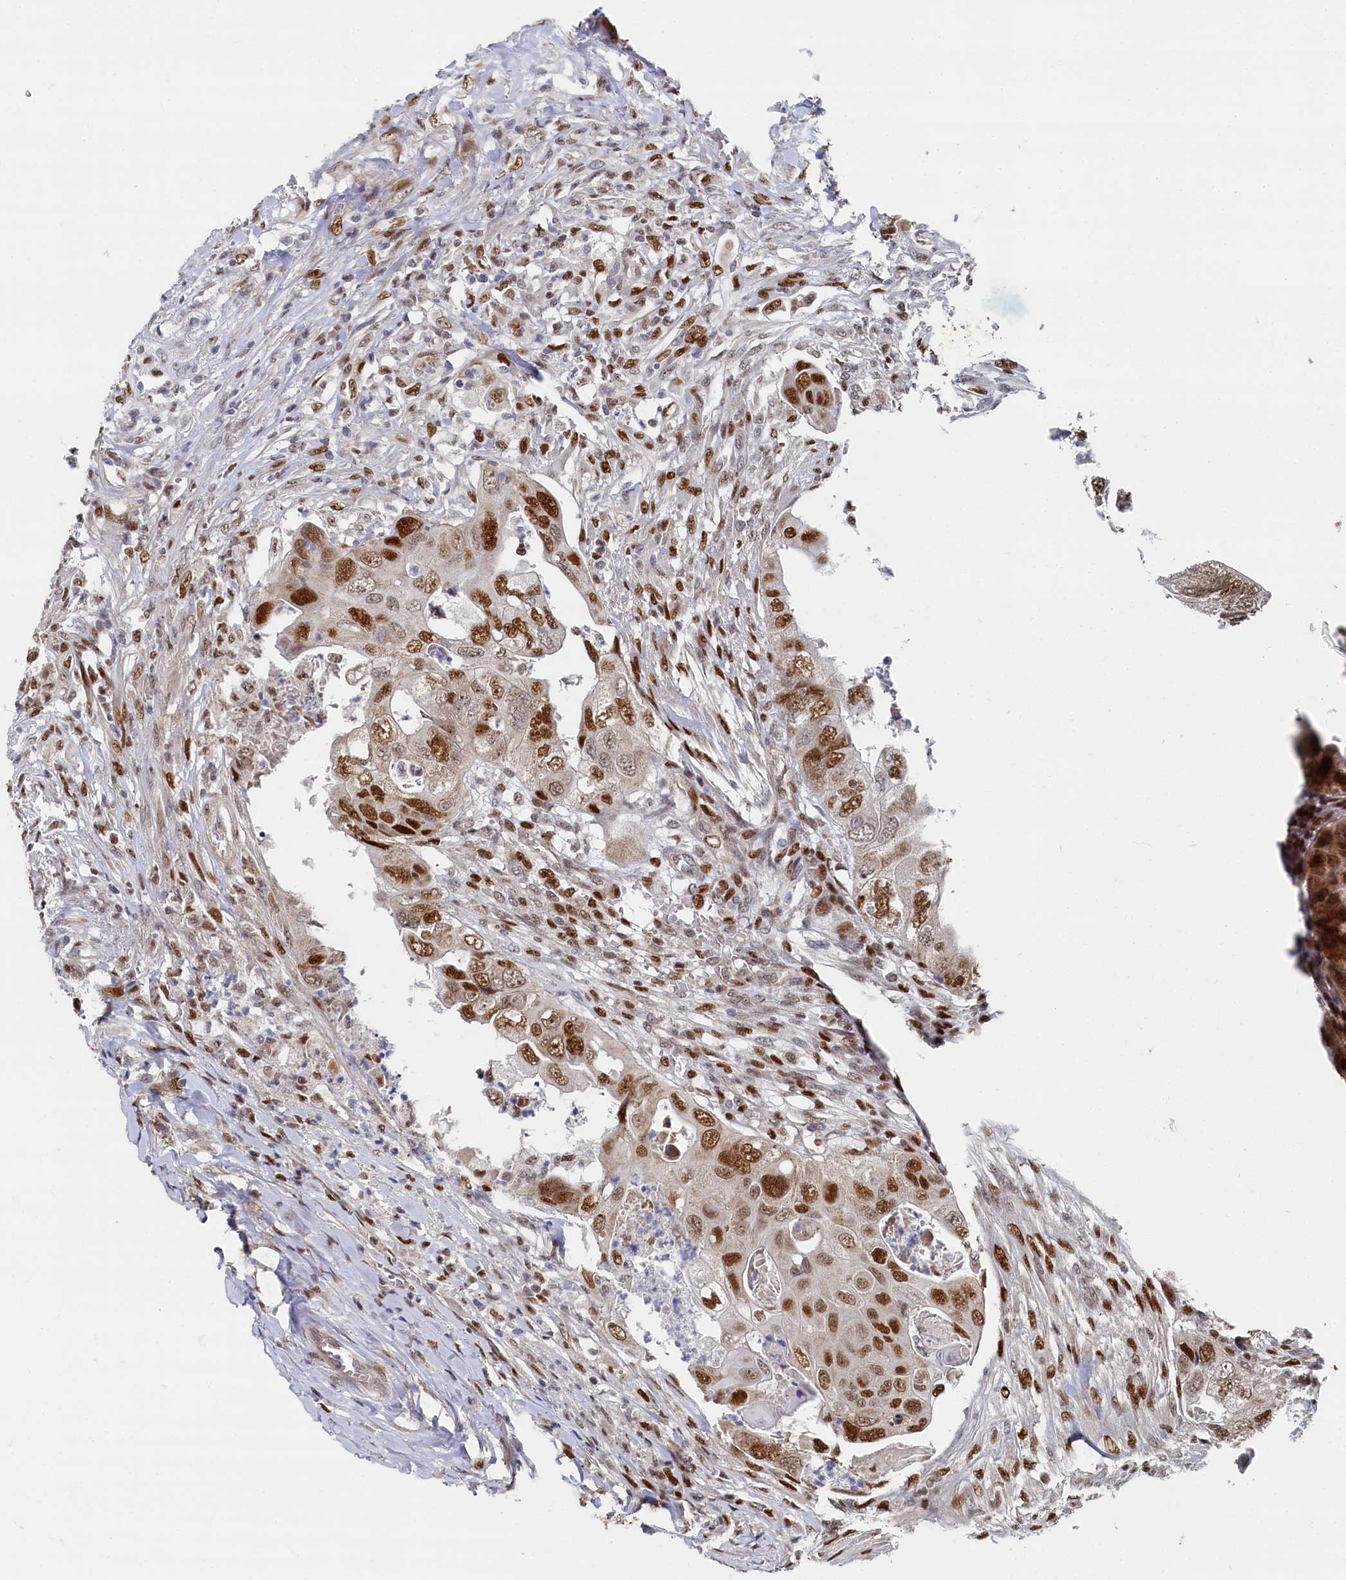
{"staining": {"intensity": "strong", "quantity": ">75%", "location": "nuclear"}, "tissue": "colorectal cancer", "cell_type": "Tumor cells", "image_type": "cancer", "snomed": [{"axis": "morphology", "description": "Adenocarcinoma, NOS"}, {"axis": "topography", "description": "Rectum"}], "caption": "Protein analysis of colorectal cancer tissue reveals strong nuclear expression in approximately >75% of tumor cells.", "gene": "BUB3", "patient": {"sex": "male", "age": 63}}